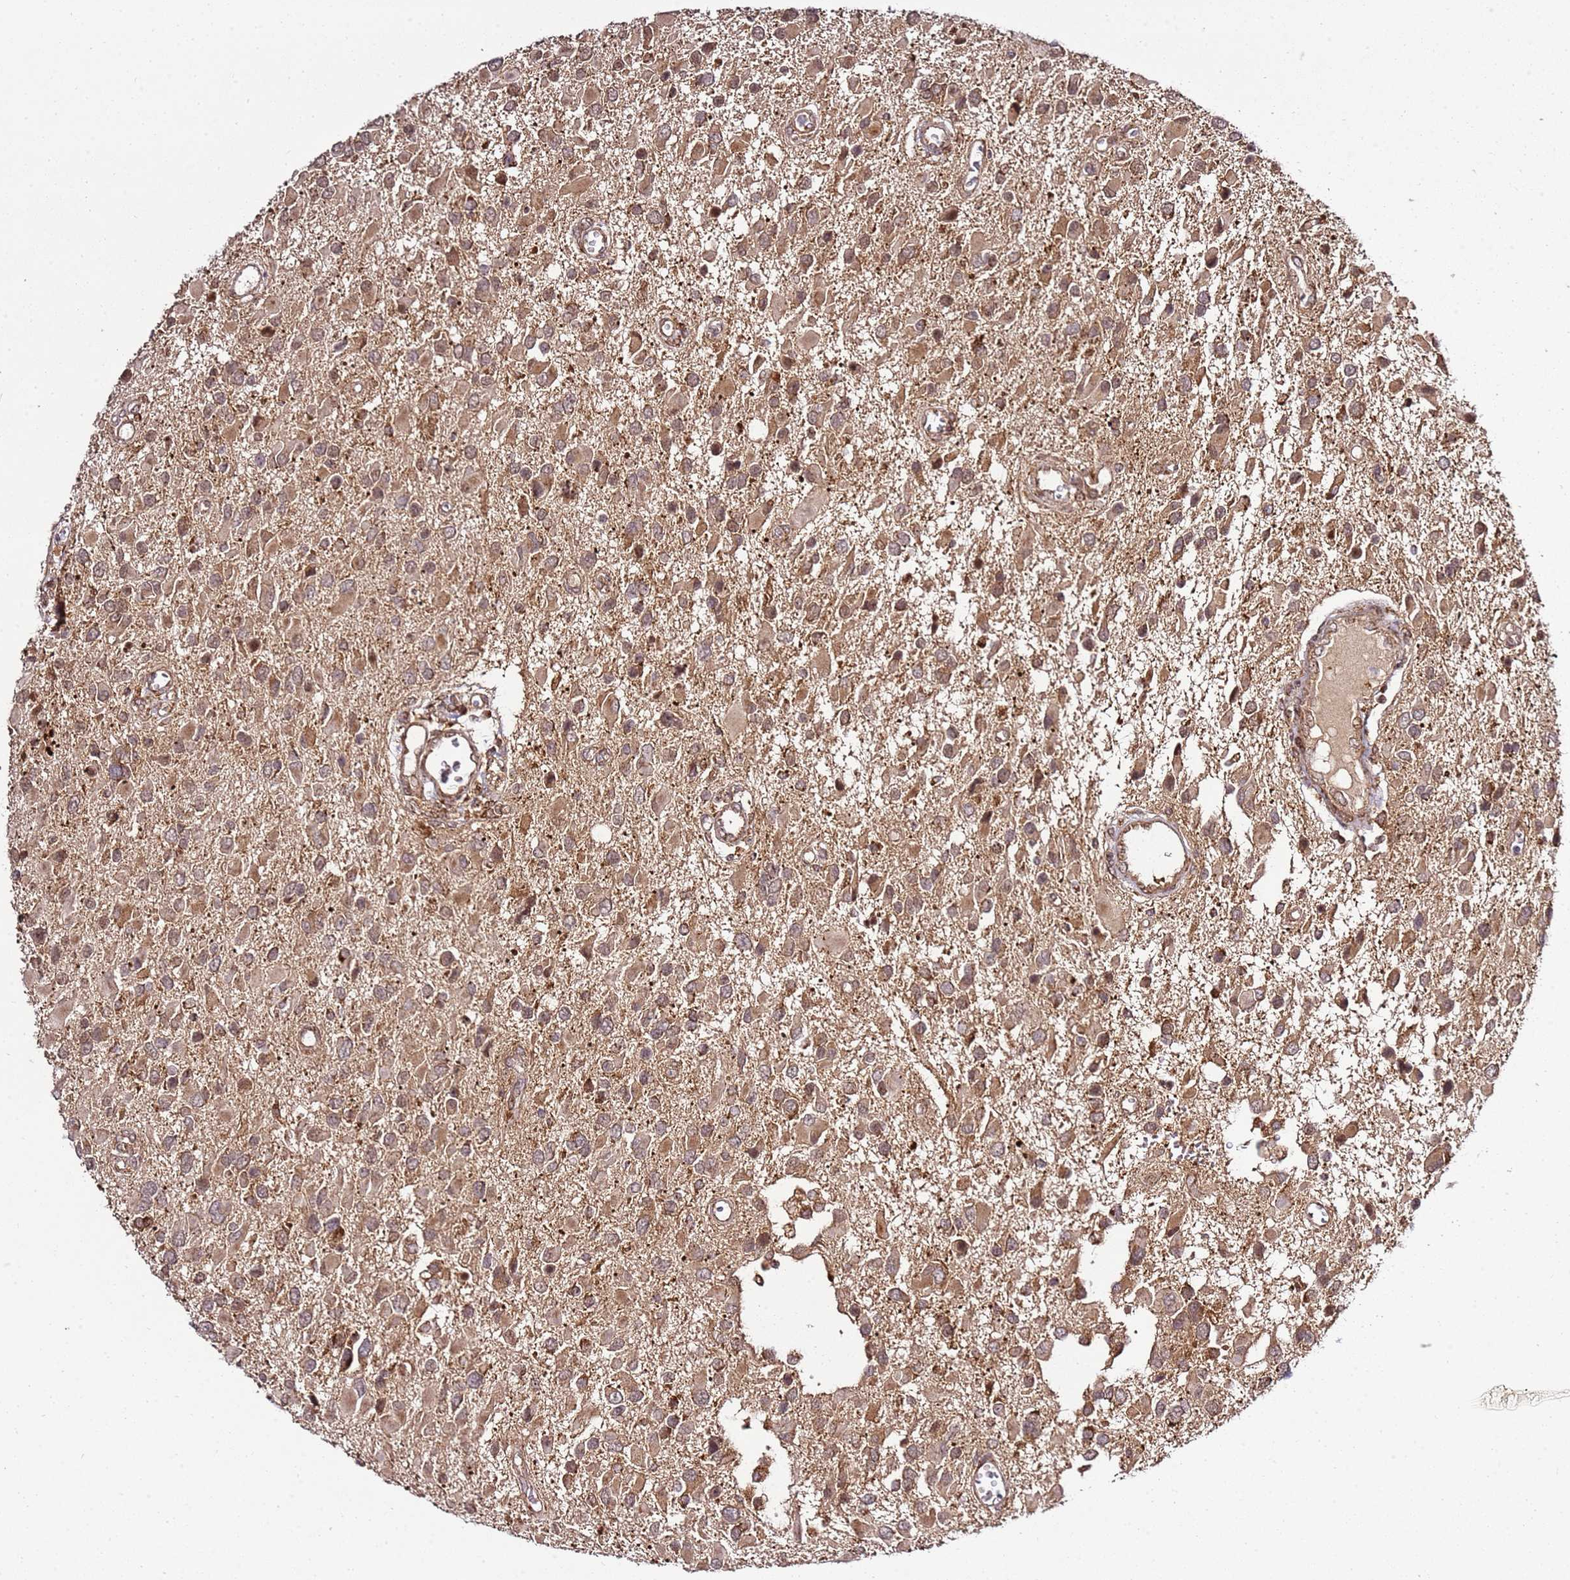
{"staining": {"intensity": "moderate", "quantity": ">75%", "location": "cytoplasmic/membranous"}, "tissue": "glioma", "cell_type": "Tumor cells", "image_type": "cancer", "snomed": [{"axis": "morphology", "description": "Glioma, malignant, High grade"}, {"axis": "topography", "description": "Brain"}], "caption": "Immunohistochemistry of human malignant high-grade glioma demonstrates medium levels of moderate cytoplasmic/membranous positivity in about >75% of tumor cells.", "gene": "RASA3", "patient": {"sex": "male", "age": 53}}